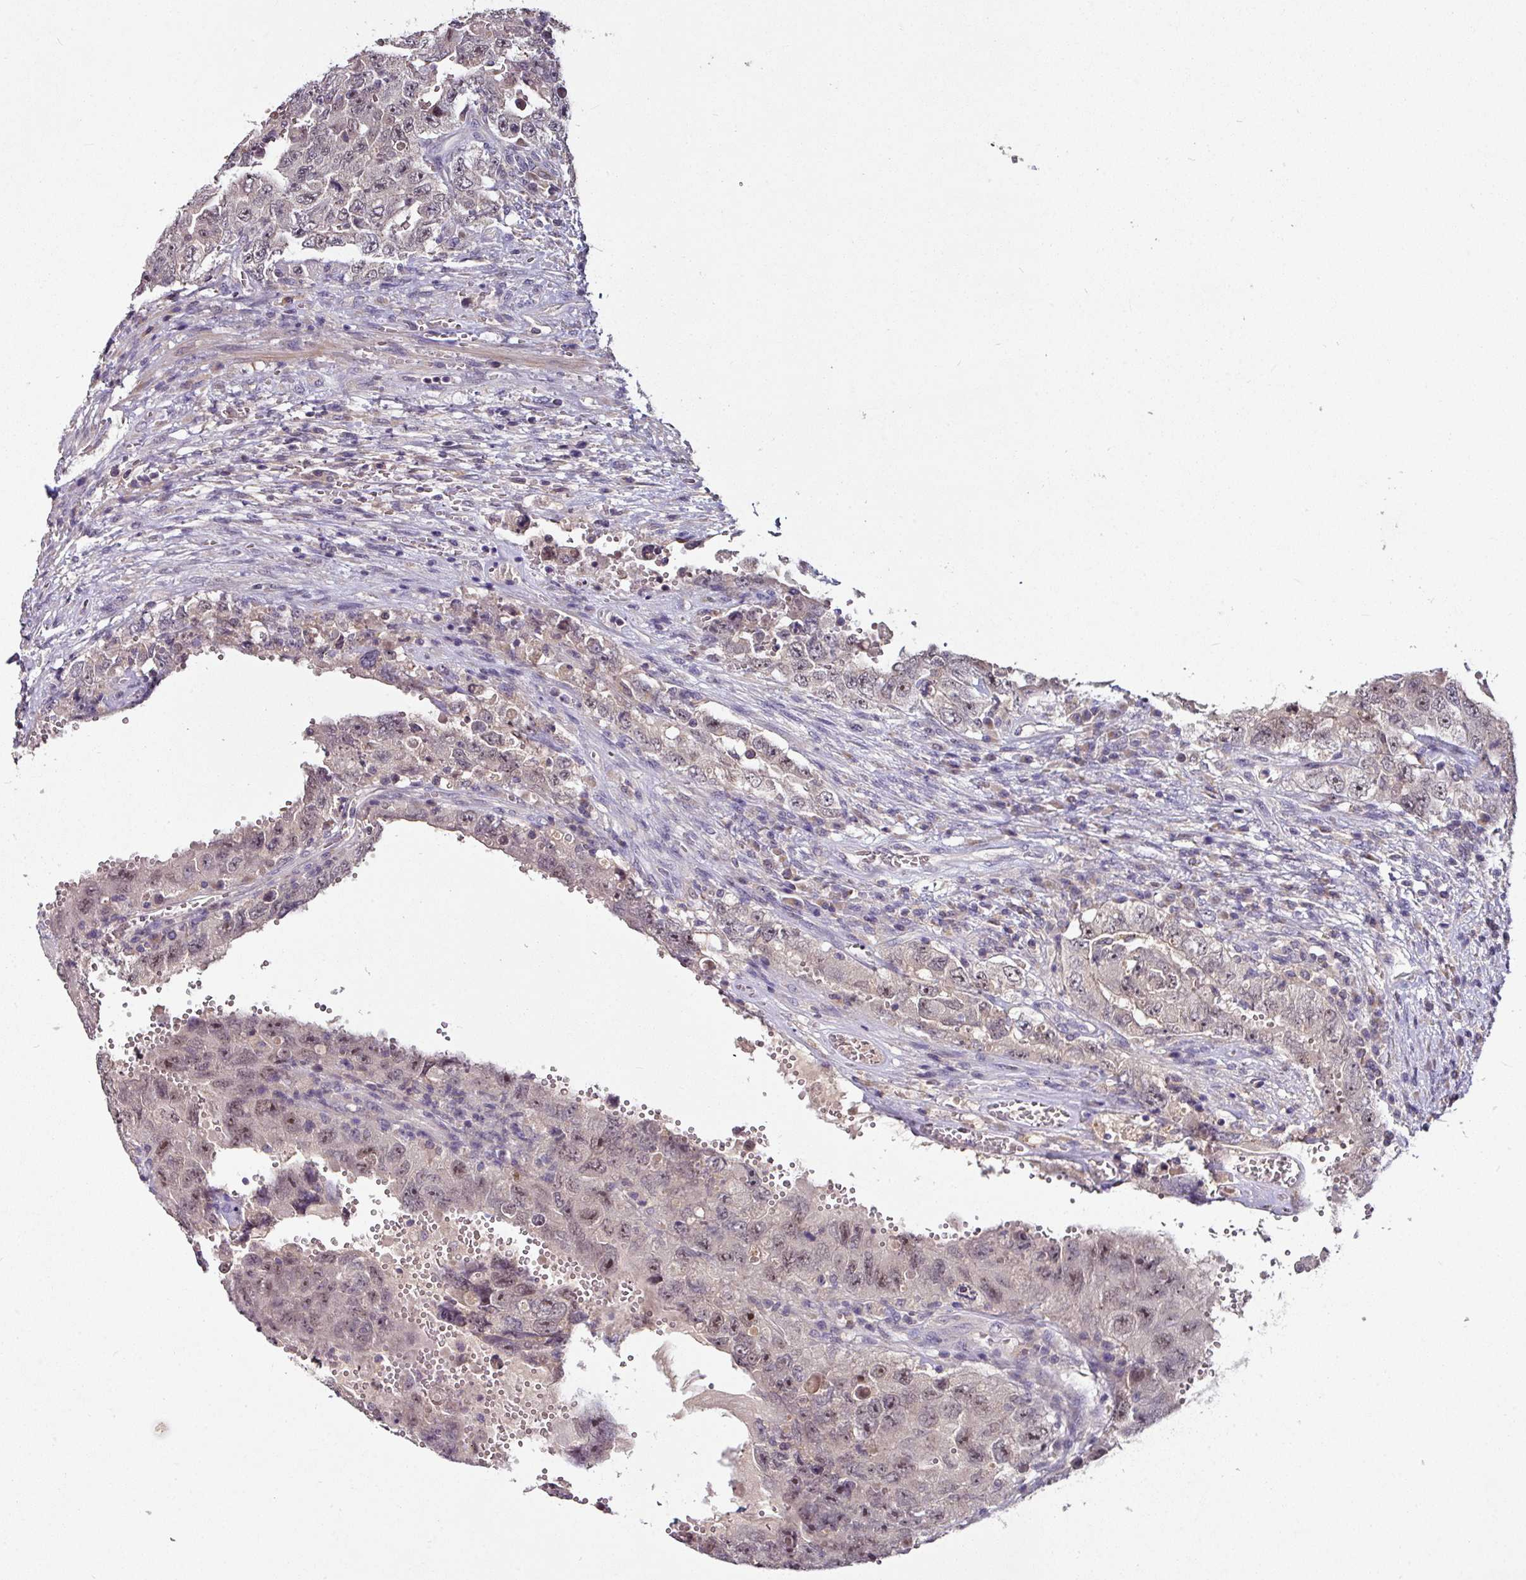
{"staining": {"intensity": "moderate", "quantity": ">75%", "location": "nuclear"}, "tissue": "testis cancer", "cell_type": "Tumor cells", "image_type": "cancer", "snomed": [{"axis": "morphology", "description": "Carcinoma, Embryonal, NOS"}, {"axis": "topography", "description": "Testis"}], "caption": "A high-resolution photomicrograph shows immunohistochemistry (IHC) staining of testis cancer (embryonal carcinoma), which displays moderate nuclear positivity in about >75% of tumor cells. (brown staining indicates protein expression, while blue staining denotes nuclei).", "gene": "AEBP2", "patient": {"sex": "male", "age": 26}}